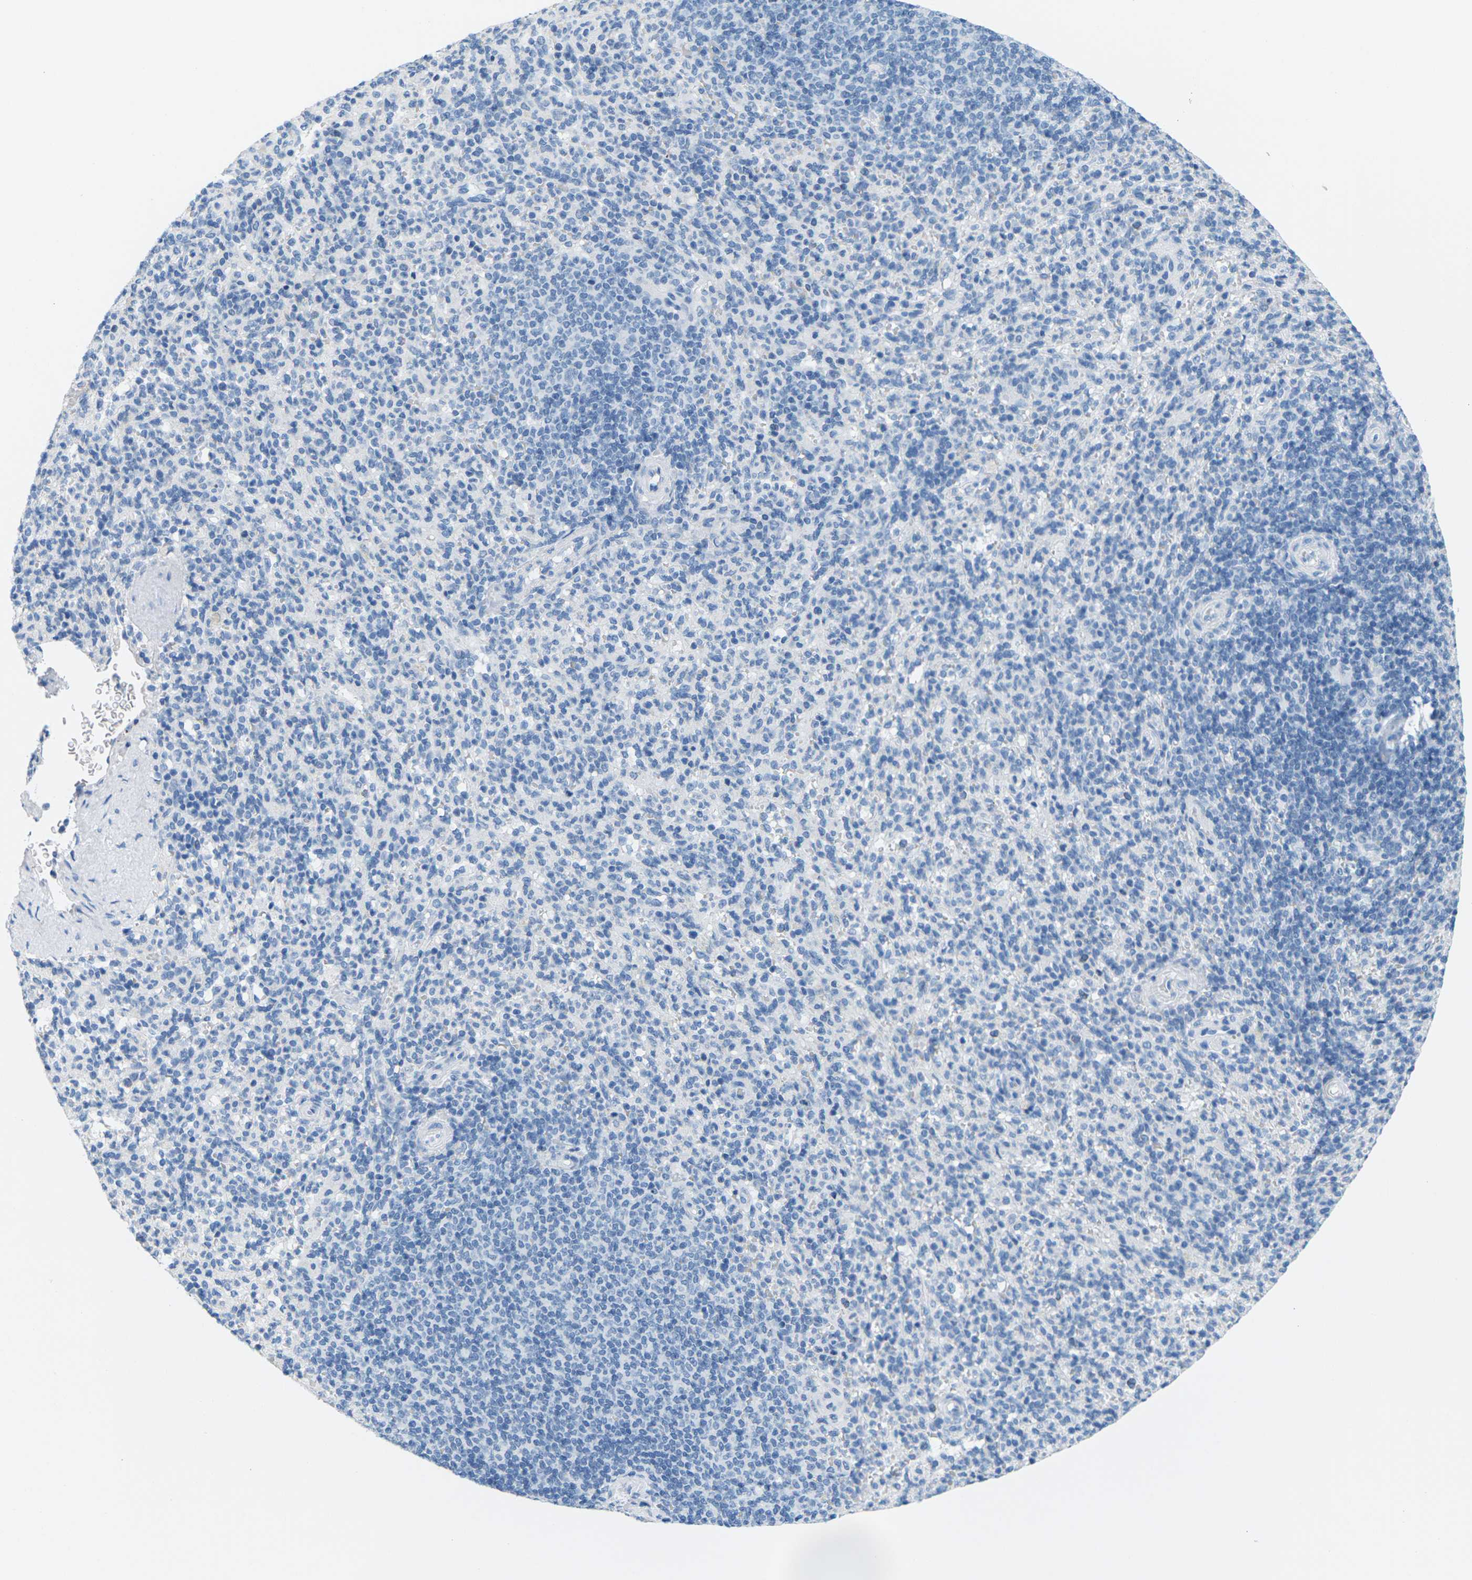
{"staining": {"intensity": "negative", "quantity": "none", "location": "none"}, "tissue": "spleen", "cell_type": "Cells in red pulp", "image_type": "normal", "snomed": [{"axis": "morphology", "description": "Normal tissue, NOS"}, {"axis": "topography", "description": "Spleen"}], "caption": "DAB immunohistochemical staining of benign human spleen shows no significant positivity in cells in red pulp. (Brightfield microscopy of DAB immunohistochemistry (IHC) at high magnification).", "gene": "SLC12A1", "patient": {"sex": "male", "age": 36}}